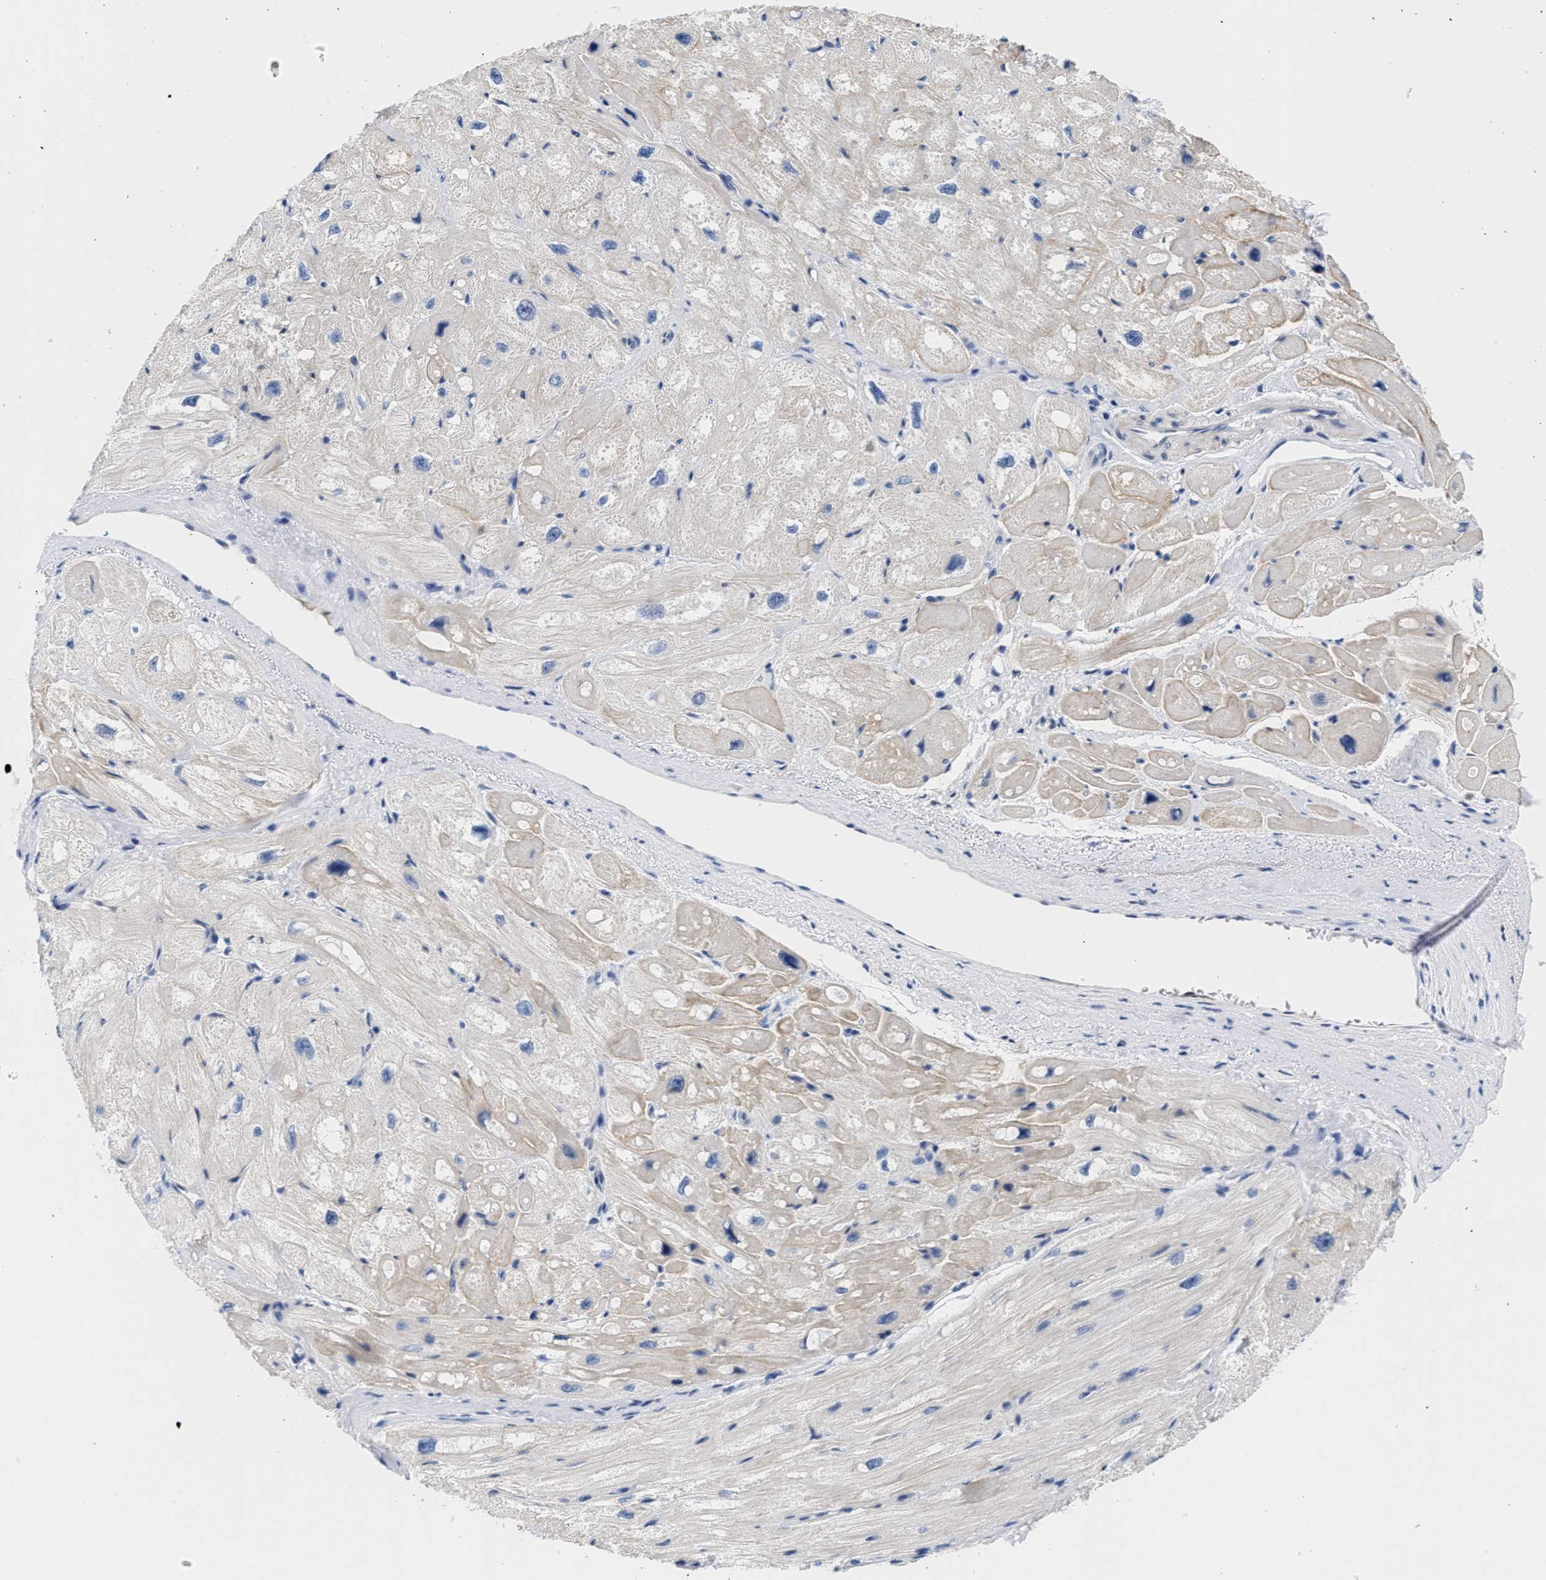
{"staining": {"intensity": "weak", "quantity": "<25%", "location": "cytoplasmic/membranous"}, "tissue": "heart muscle", "cell_type": "Cardiomyocytes", "image_type": "normal", "snomed": [{"axis": "morphology", "description": "Normal tissue, NOS"}, {"axis": "topography", "description": "Heart"}], "caption": "This is a histopathology image of immunohistochemistry staining of normal heart muscle, which shows no expression in cardiomyocytes.", "gene": "TRIM29", "patient": {"sex": "male", "age": 49}}